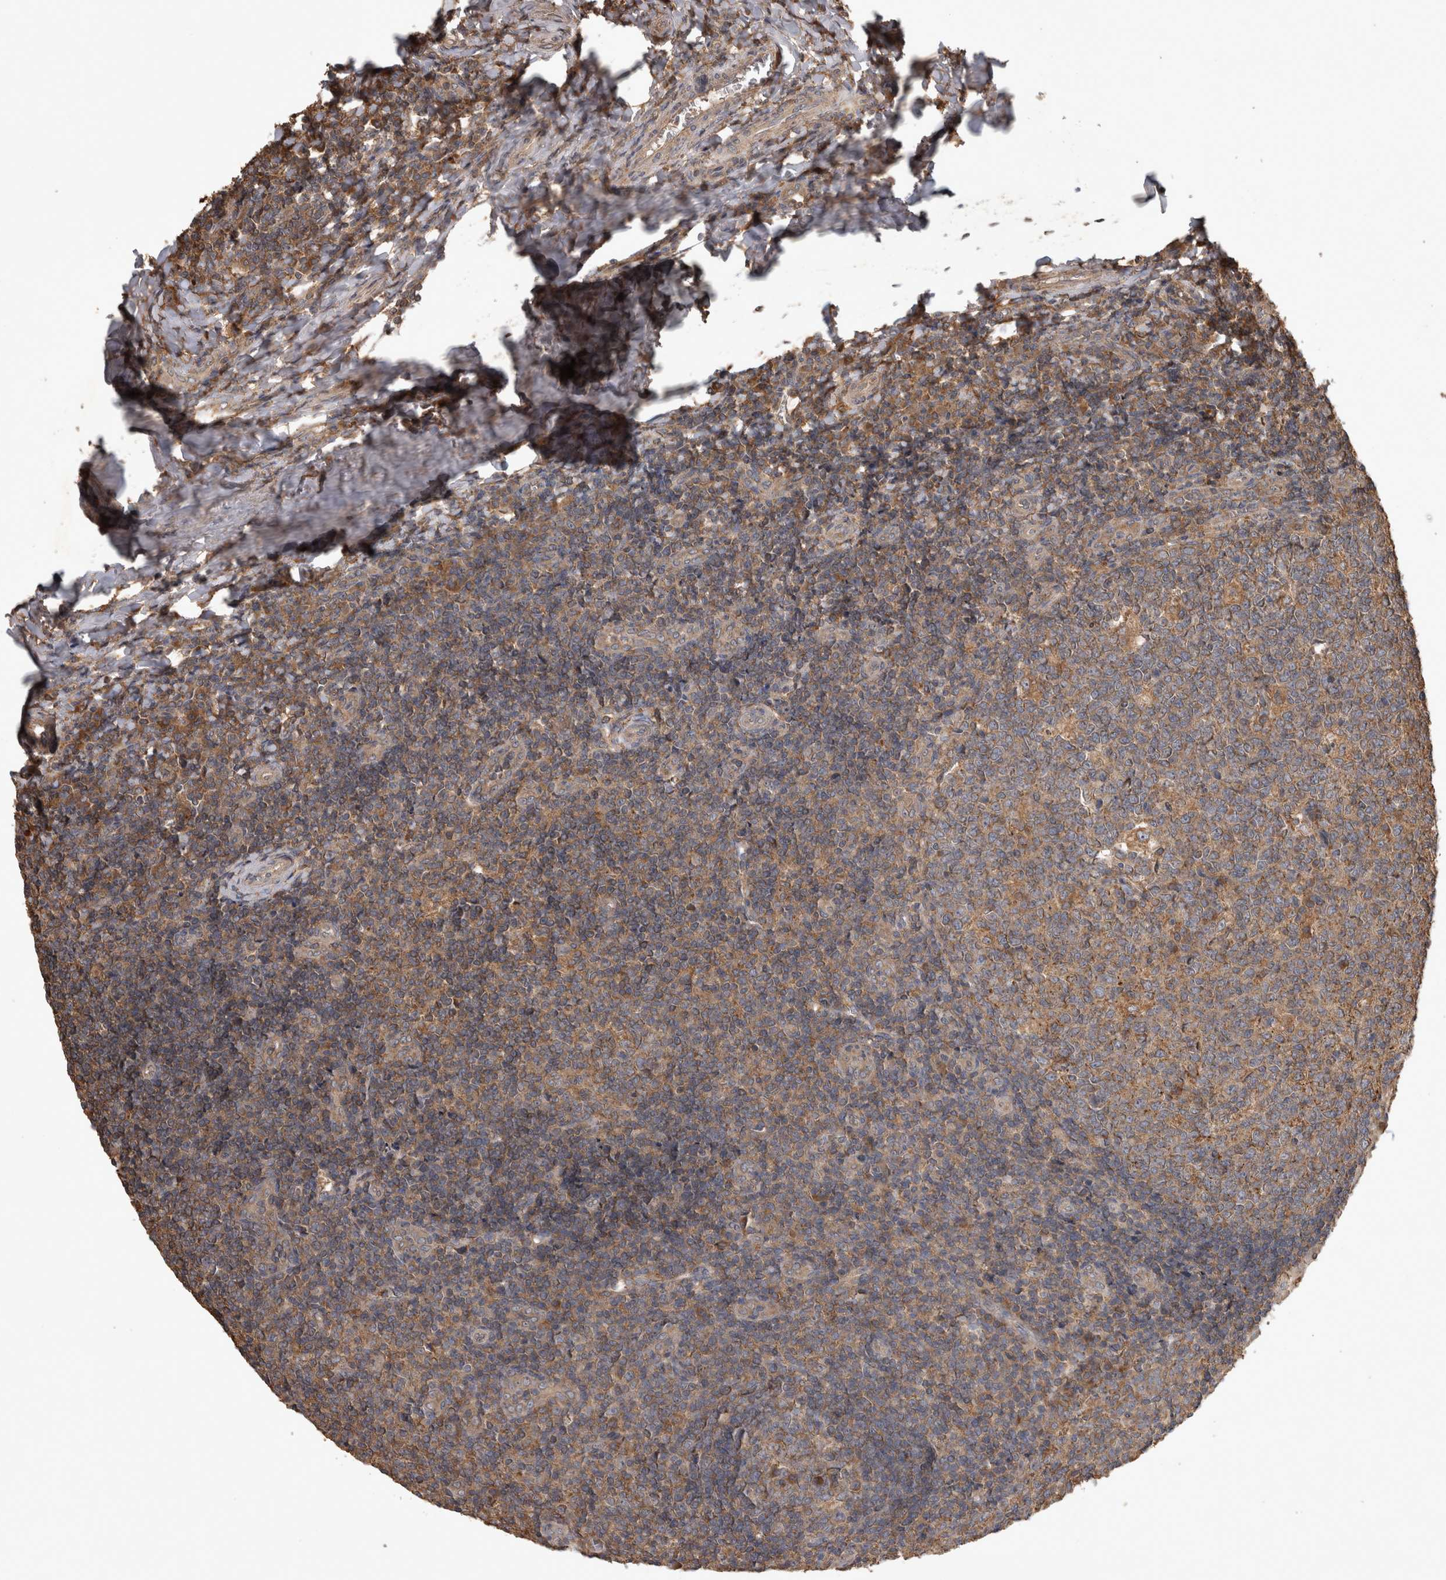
{"staining": {"intensity": "moderate", "quantity": ">75%", "location": "cytoplasmic/membranous"}, "tissue": "tonsil", "cell_type": "Germinal center cells", "image_type": "normal", "snomed": [{"axis": "morphology", "description": "Normal tissue, NOS"}, {"axis": "topography", "description": "Tonsil"}], "caption": "Immunohistochemical staining of normal tonsil shows medium levels of moderate cytoplasmic/membranous positivity in approximately >75% of germinal center cells. (IHC, brightfield microscopy, high magnification).", "gene": "TRMT61B", "patient": {"sex": "female", "age": 19}}